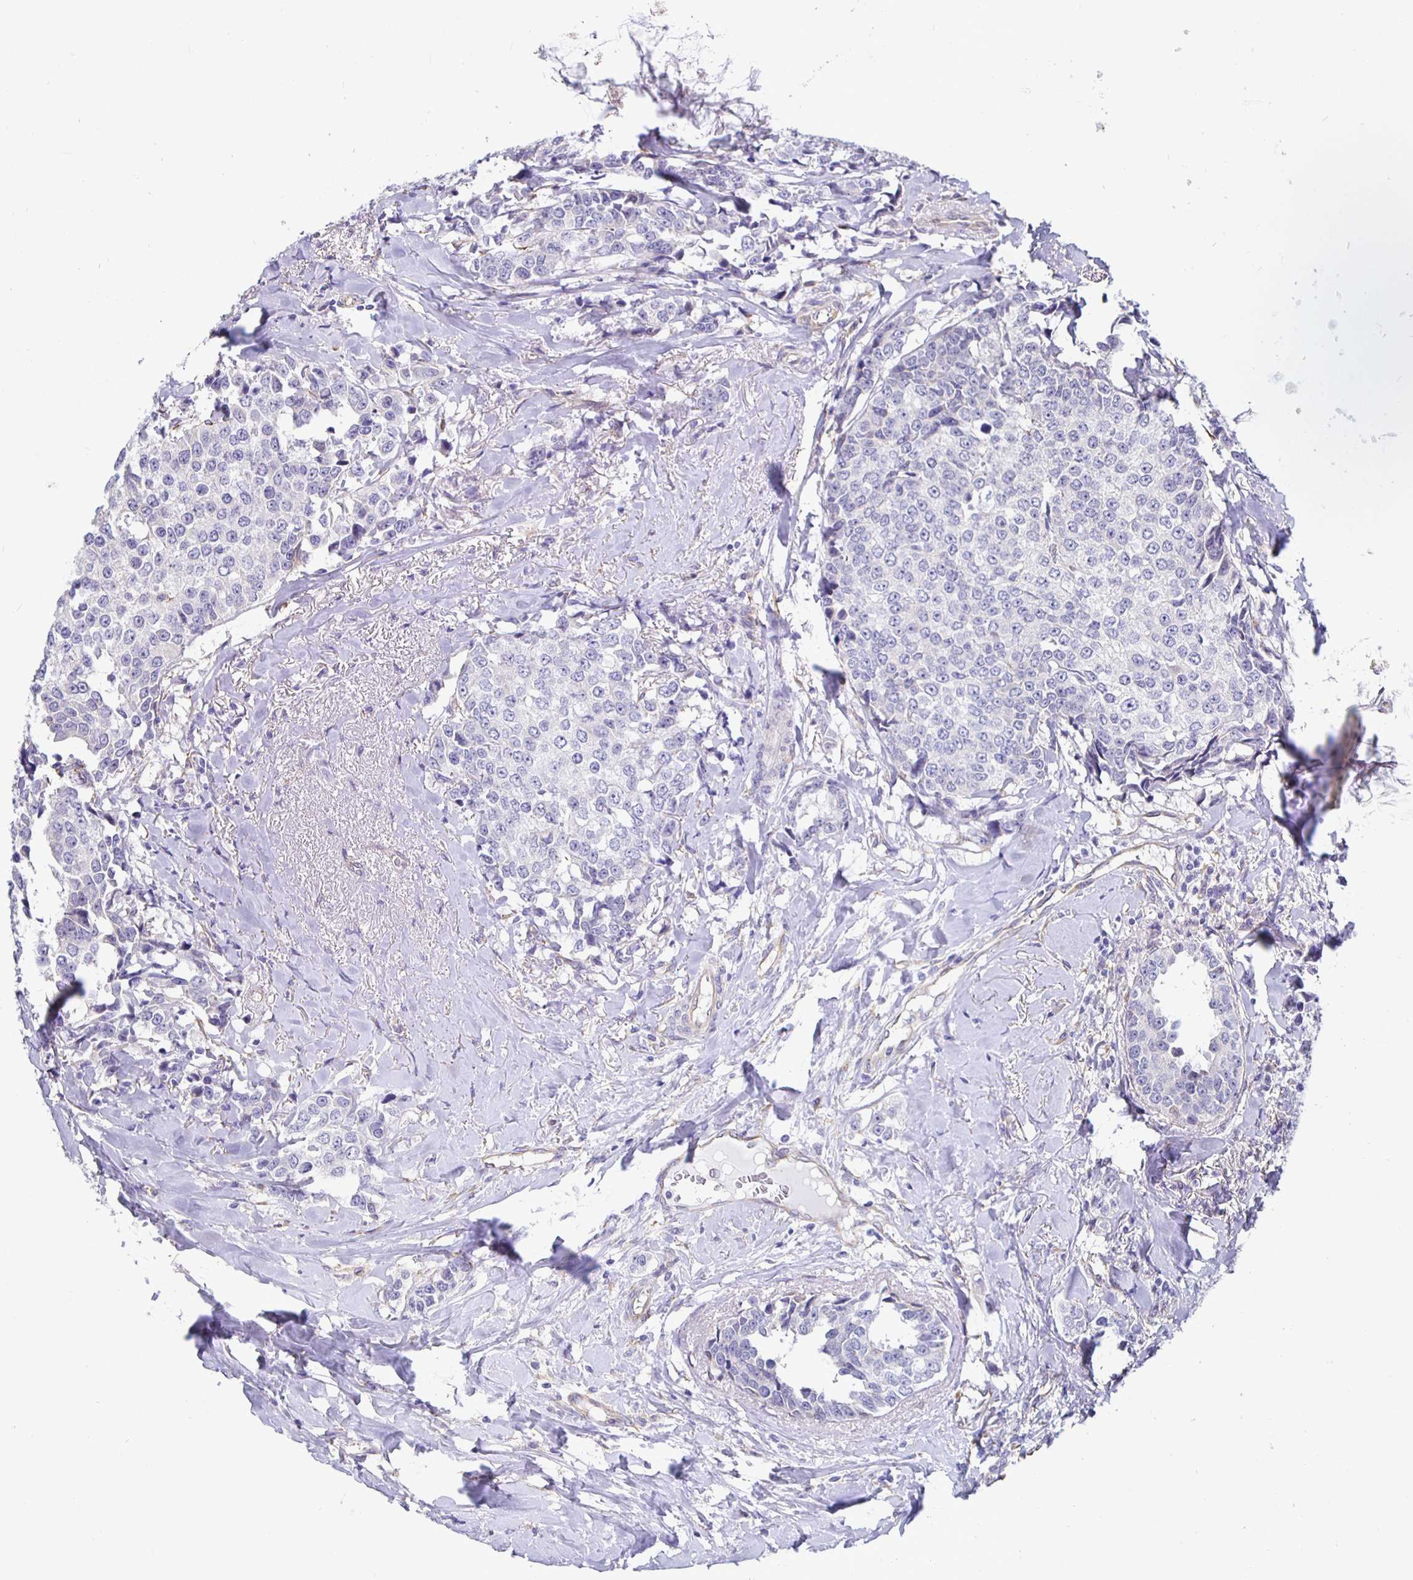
{"staining": {"intensity": "negative", "quantity": "none", "location": "none"}, "tissue": "breast cancer", "cell_type": "Tumor cells", "image_type": "cancer", "snomed": [{"axis": "morphology", "description": "Duct carcinoma"}, {"axis": "topography", "description": "Breast"}], "caption": "This is an immunohistochemistry photomicrograph of human breast infiltrating ductal carcinoma. There is no expression in tumor cells.", "gene": "DNAI2", "patient": {"sex": "female", "age": 80}}